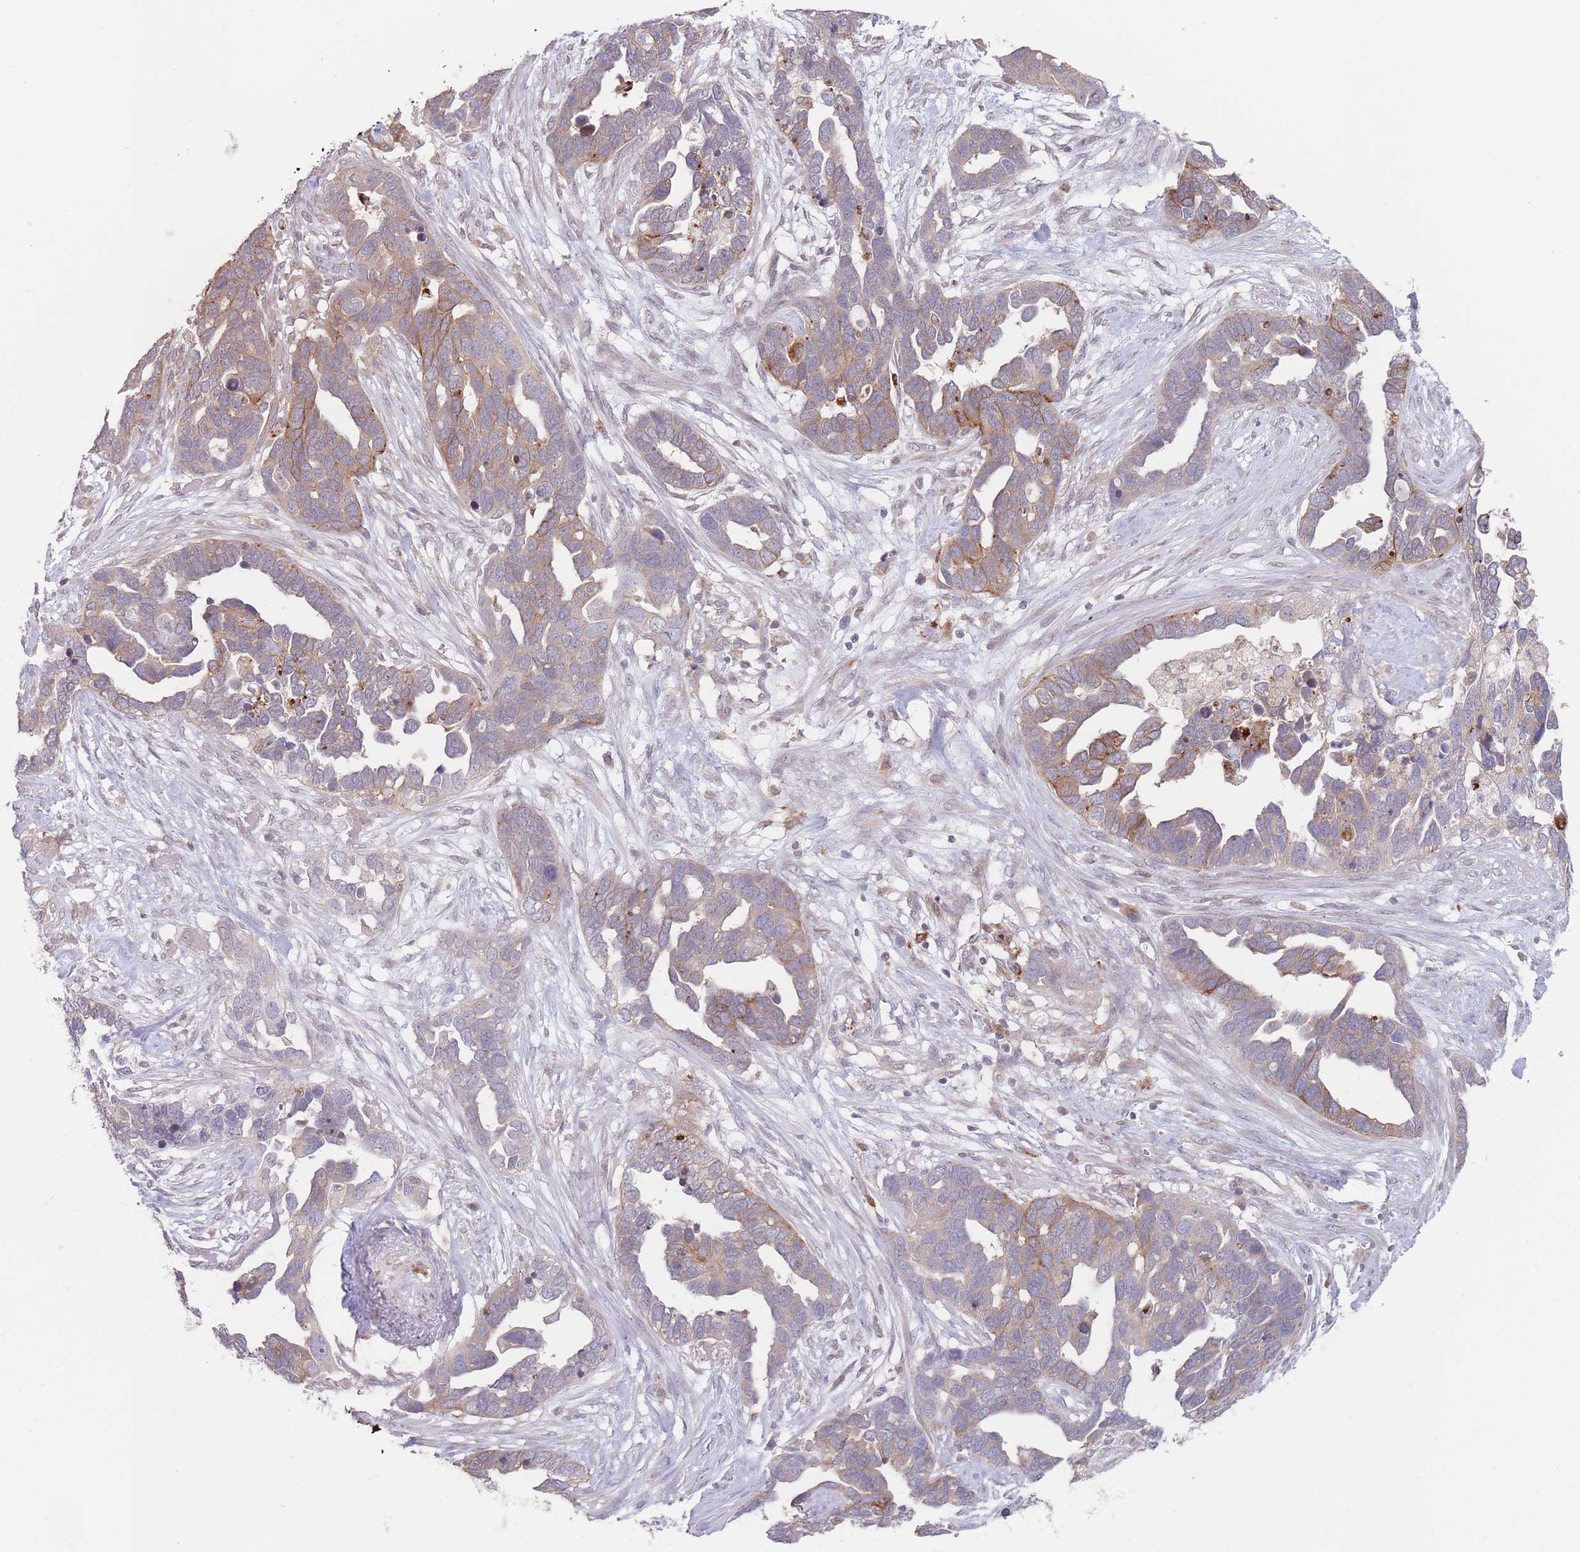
{"staining": {"intensity": "moderate", "quantity": "<25%", "location": "cytoplasmic/membranous"}, "tissue": "ovarian cancer", "cell_type": "Tumor cells", "image_type": "cancer", "snomed": [{"axis": "morphology", "description": "Cystadenocarcinoma, serous, NOS"}, {"axis": "topography", "description": "Ovary"}], "caption": "Immunohistochemistry of ovarian cancer exhibits low levels of moderate cytoplasmic/membranous positivity in about <25% of tumor cells.", "gene": "PPM1A", "patient": {"sex": "female", "age": 54}}